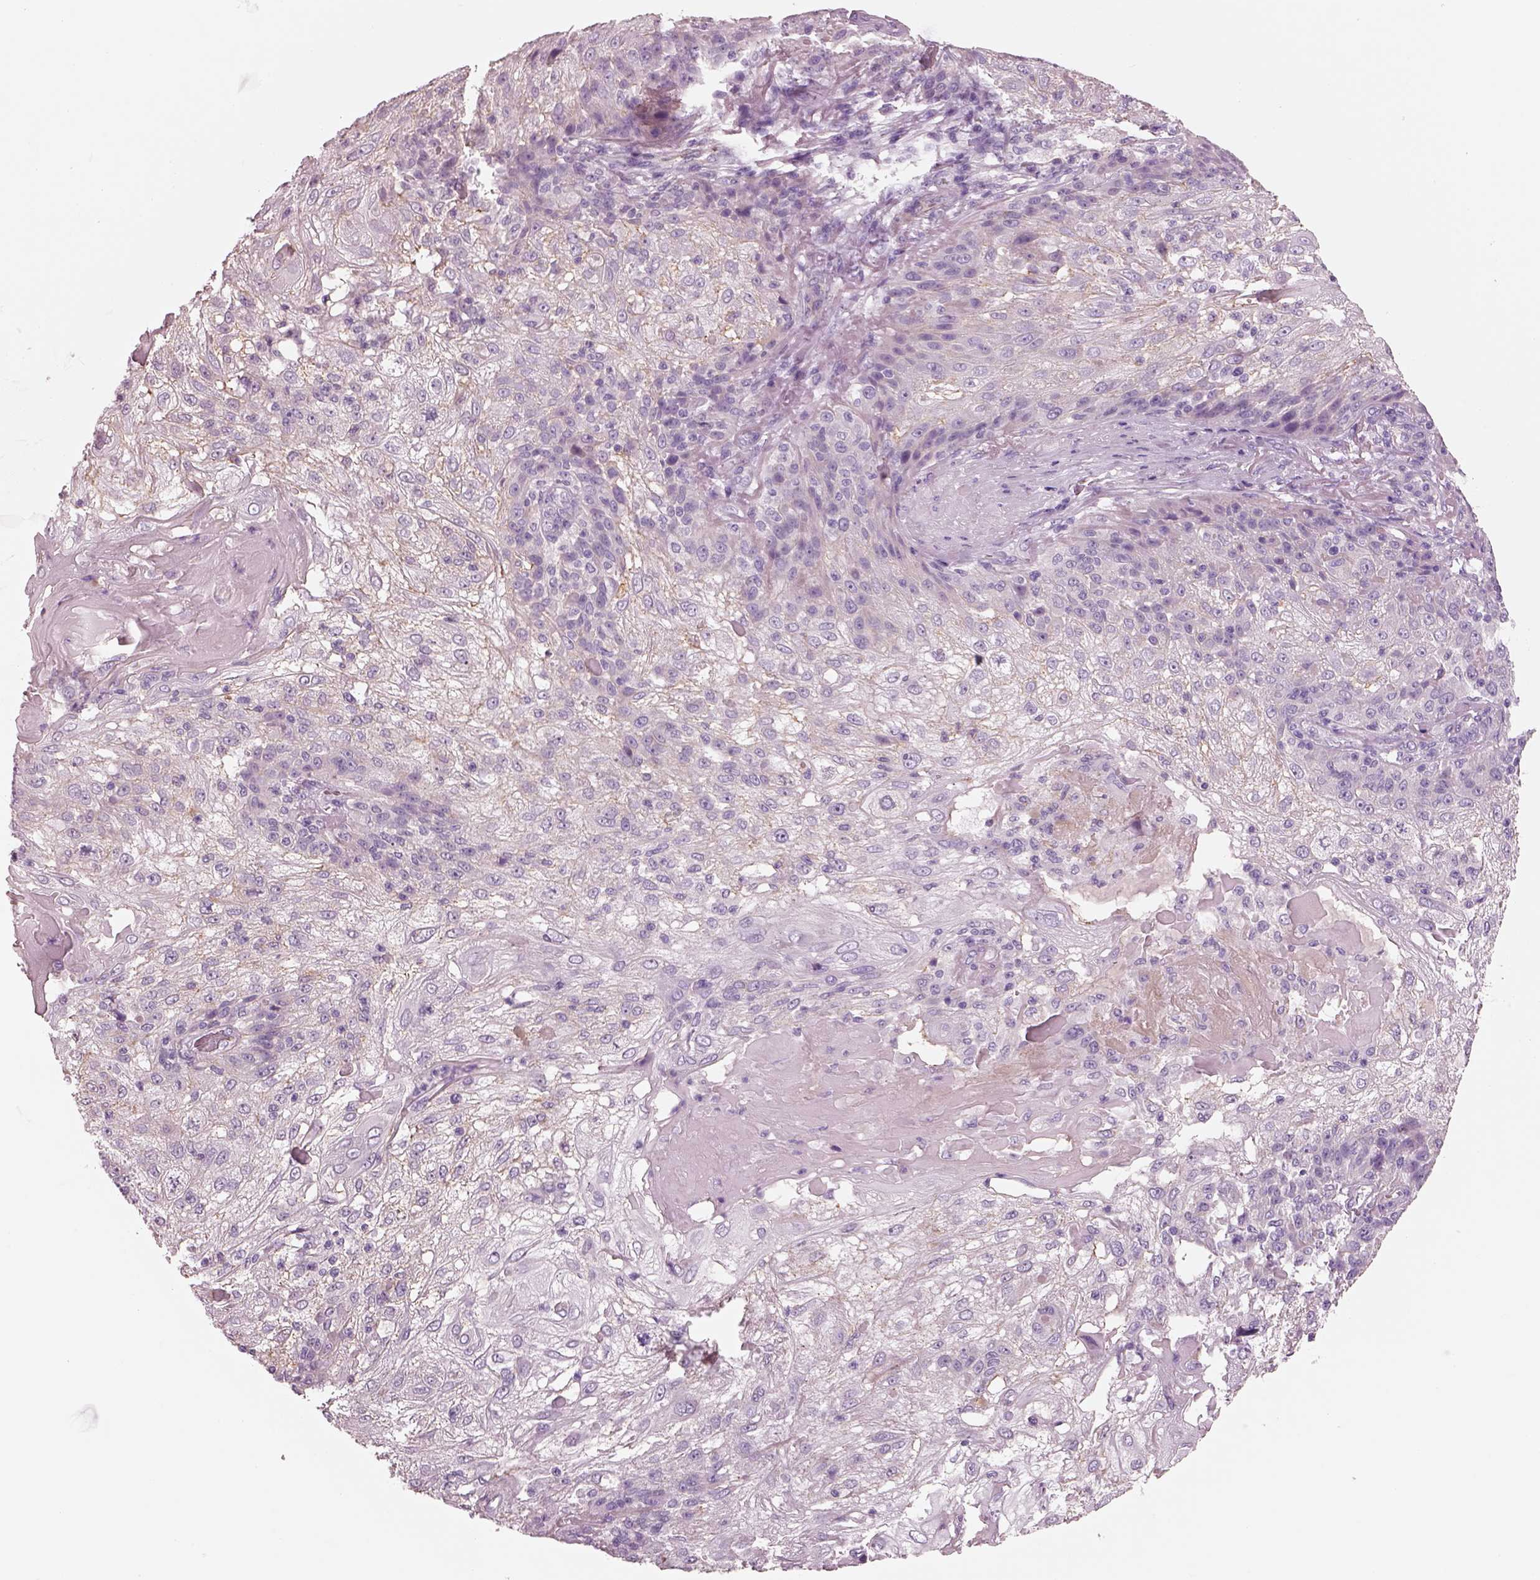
{"staining": {"intensity": "negative", "quantity": "none", "location": "none"}, "tissue": "skin cancer", "cell_type": "Tumor cells", "image_type": "cancer", "snomed": [{"axis": "morphology", "description": "Normal tissue, NOS"}, {"axis": "morphology", "description": "Squamous cell carcinoma, NOS"}, {"axis": "topography", "description": "Skin"}], "caption": "The image demonstrates no significant expression in tumor cells of skin squamous cell carcinoma.", "gene": "IGLL1", "patient": {"sex": "female", "age": 83}}